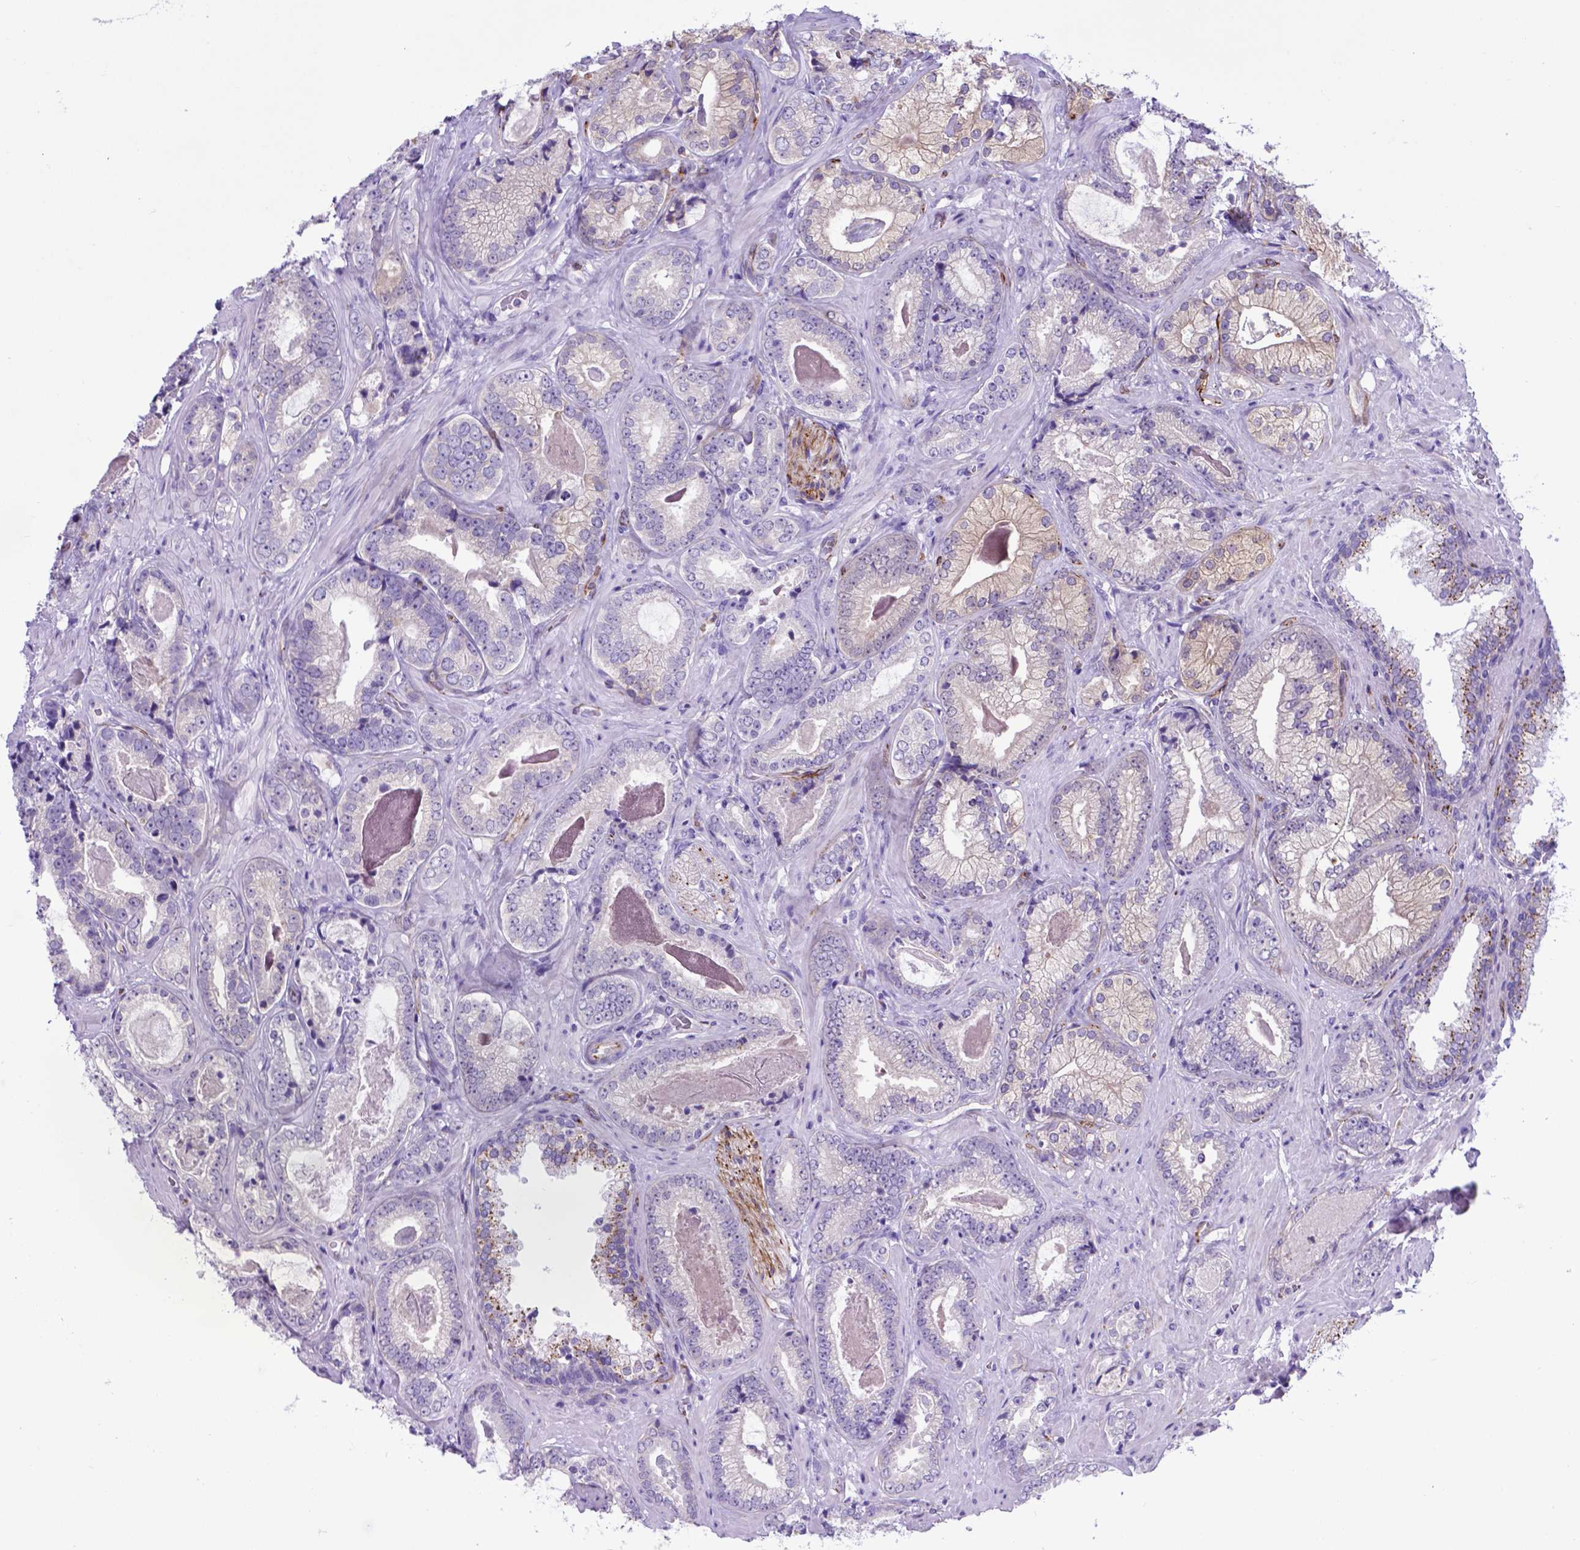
{"staining": {"intensity": "negative", "quantity": "none", "location": "none"}, "tissue": "prostate cancer", "cell_type": "Tumor cells", "image_type": "cancer", "snomed": [{"axis": "morphology", "description": "Adenocarcinoma, Low grade"}, {"axis": "topography", "description": "Prostate"}], "caption": "This is an immunohistochemistry (IHC) micrograph of human adenocarcinoma (low-grade) (prostate). There is no expression in tumor cells.", "gene": "LZTR1", "patient": {"sex": "male", "age": 61}}